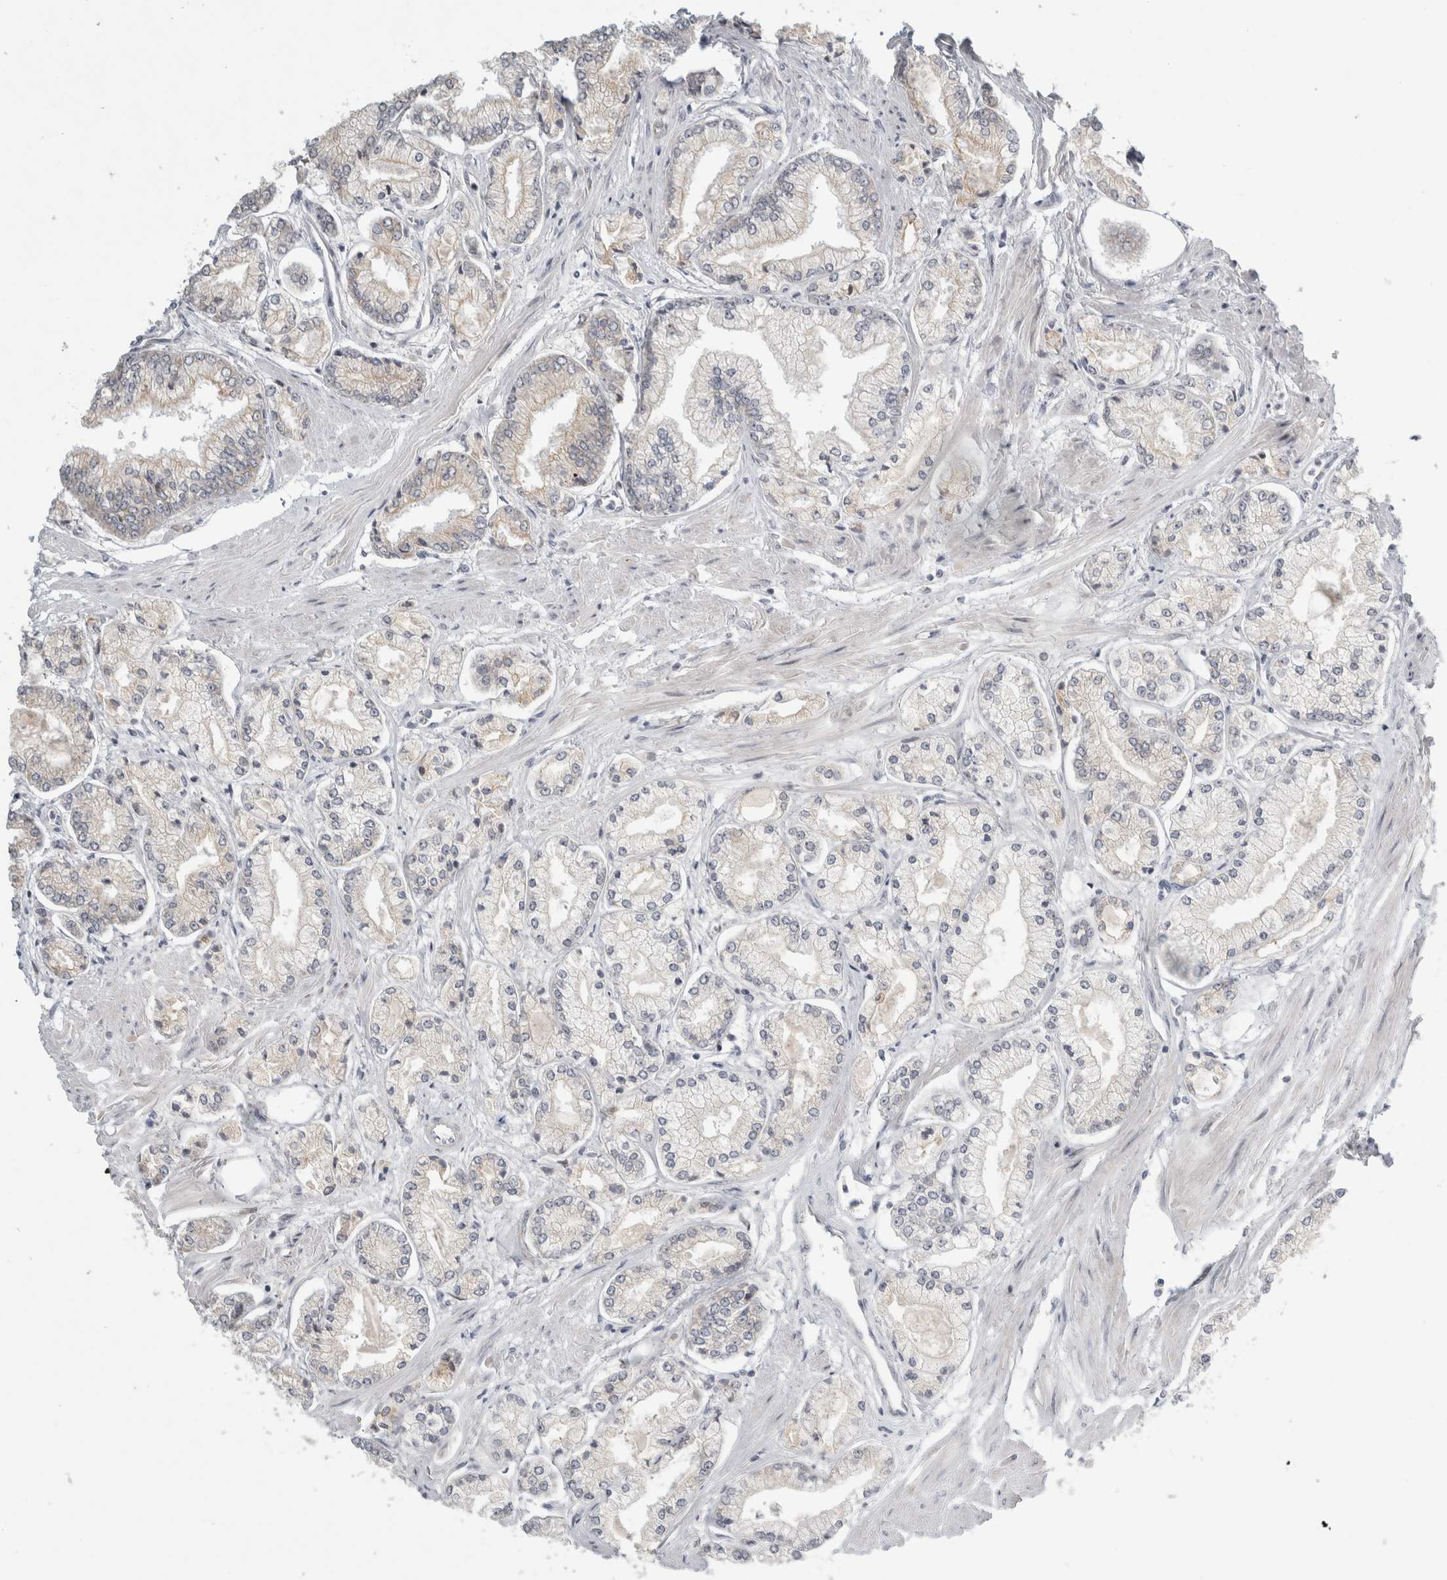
{"staining": {"intensity": "negative", "quantity": "none", "location": "none"}, "tissue": "prostate cancer", "cell_type": "Tumor cells", "image_type": "cancer", "snomed": [{"axis": "morphology", "description": "Adenocarcinoma, Low grade"}, {"axis": "topography", "description": "Prostate"}], "caption": "The IHC photomicrograph has no significant staining in tumor cells of prostate cancer (low-grade adenocarcinoma) tissue.", "gene": "UTP25", "patient": {"sex": "male", "age": 52}}